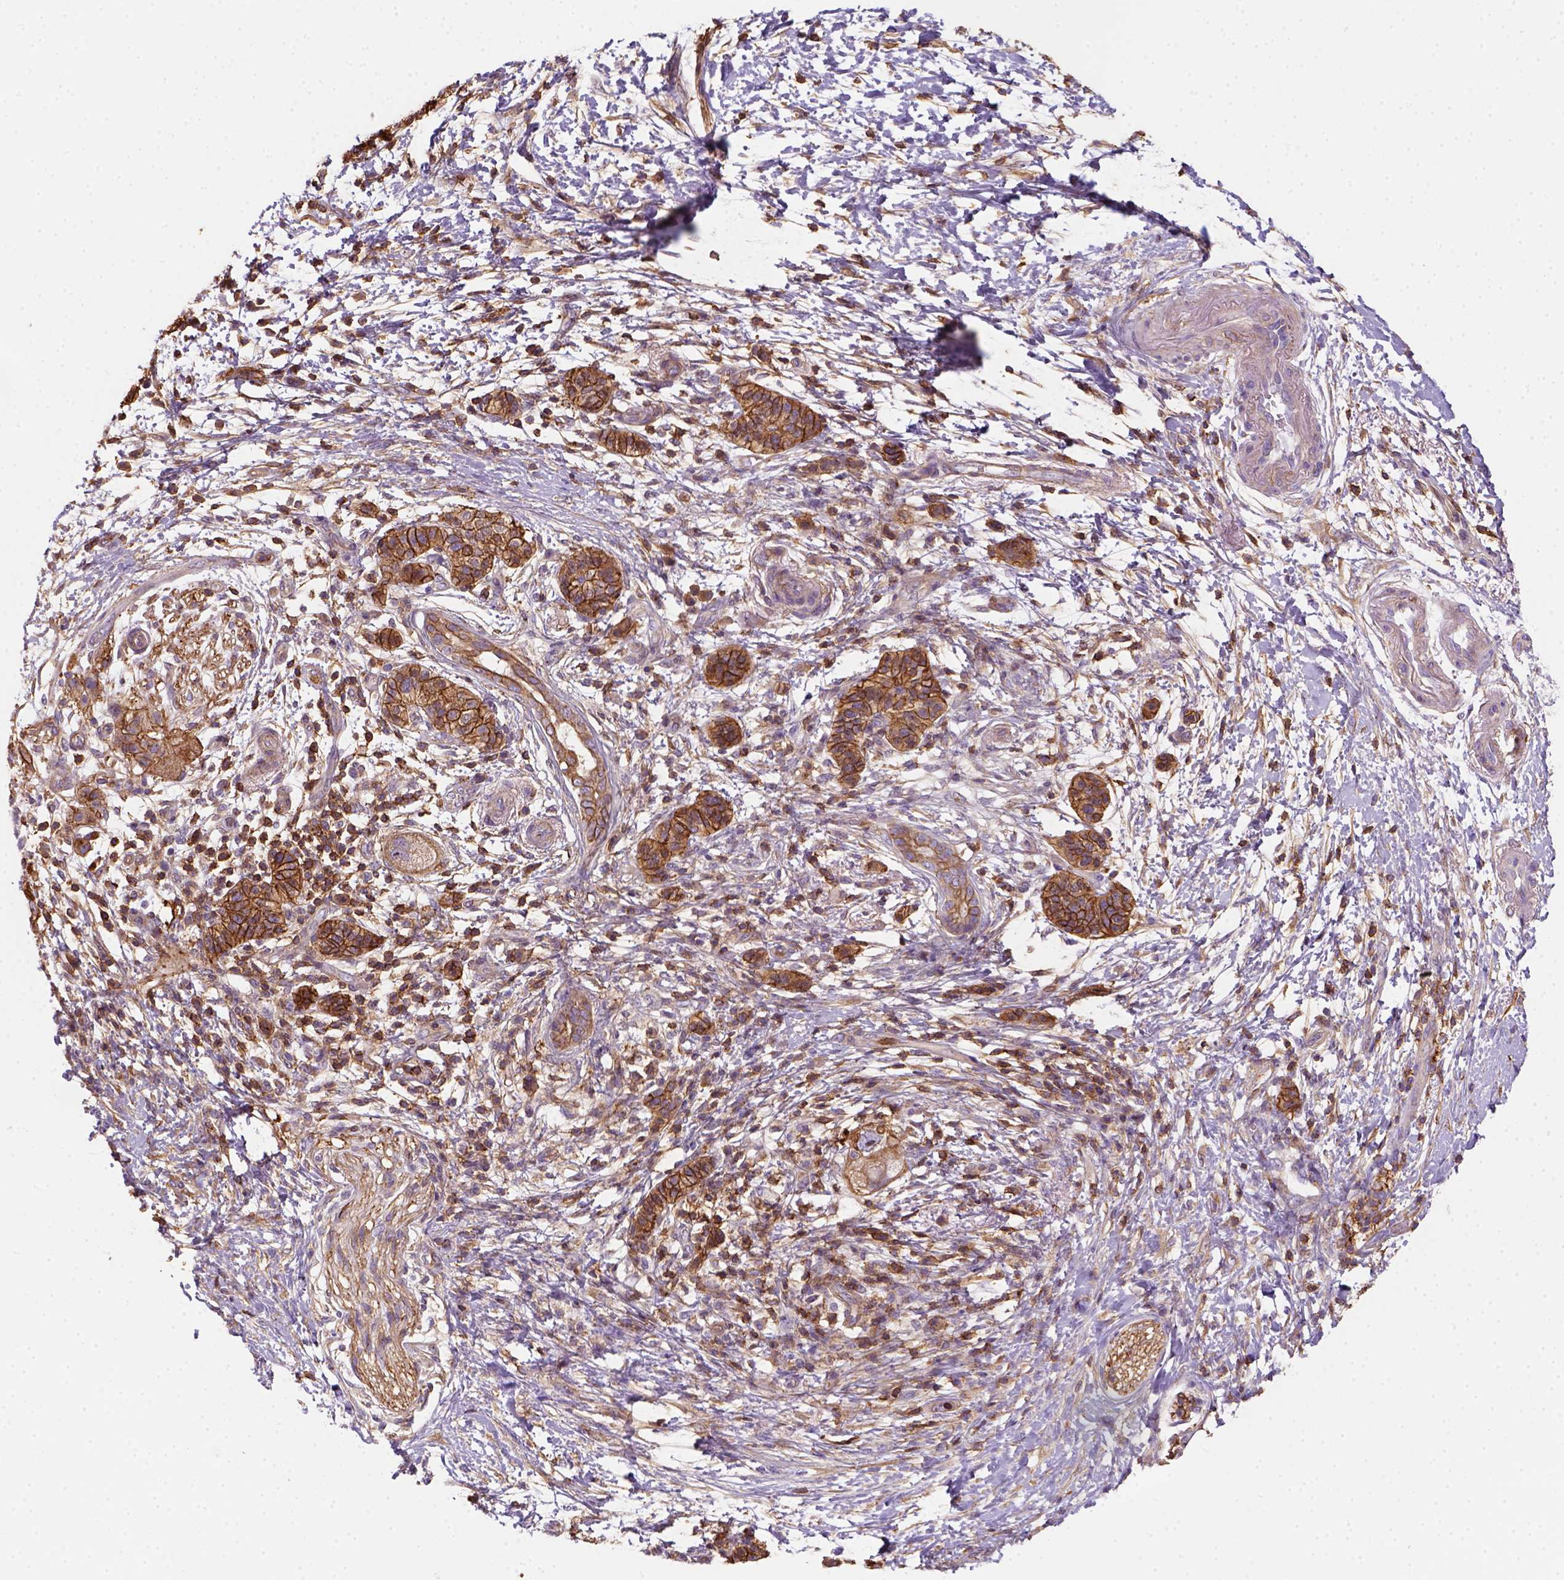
{"staining": {"intensity": "strong", "quantity": ">75%", "location": "cytoplasmic/membranous"}, "tissue": "pancreatic cancer", "cell_type": "Tumor cells", "image_type": "cancer", "snomed": [{"axis": "morphology", "description": "Adenocarcinoma, NOS"}, {"axis": "topography", "description": "Pancreas"}], "caption": "Protein staining displays strong cytoplasmic/membranous staining in about >75% of tumor cells in pancreatic cancer.", "gene": "GPRC5D", "patient": {"sex": "female", "age": 72}}